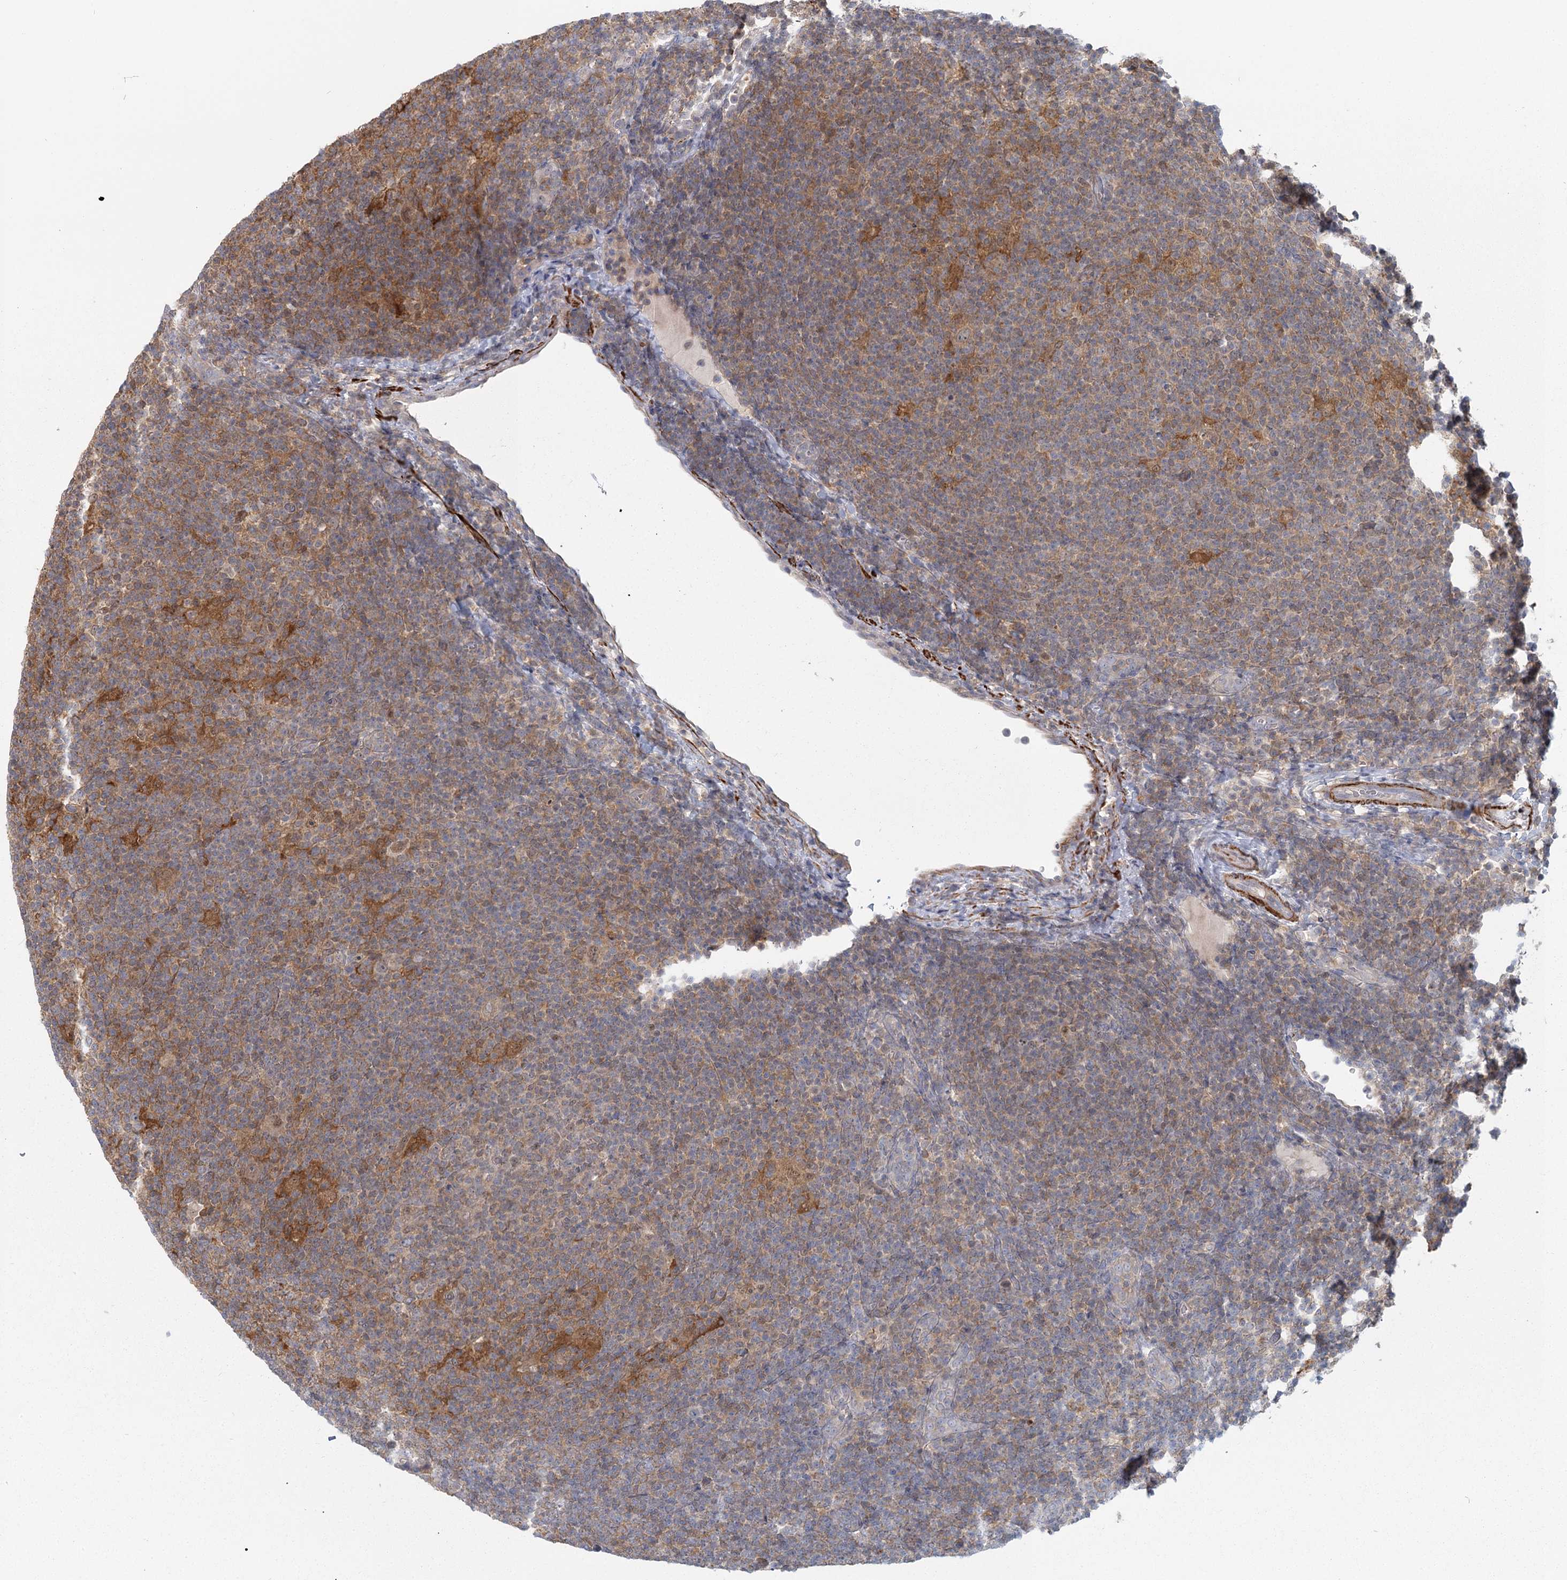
{"staining": {"intensity": "moderate", "quantity": ">75%", "location": "cytoplasmic/membranous"}, "tissue": "lymphoma", "cell_type": "Tumor cells", "image_type": "cancer", "snomed": [{"axis": "morphology", "description": "Hodgkin's disease, NOS"}, {"axis": "topography", "description": "Lymph node"}], "caption": "Immunohistochemistry image of neoplastic tissue: Hodgkin's disease stained using IHC exhibits medium levels of moderate protein expression localized specifically in the cytoplasmic/membranous of tumor cells, appearing as a cytoplasmic/membranous brown color.", "gene": "USP11", "patient": {"sex": "female", "age": 57}}